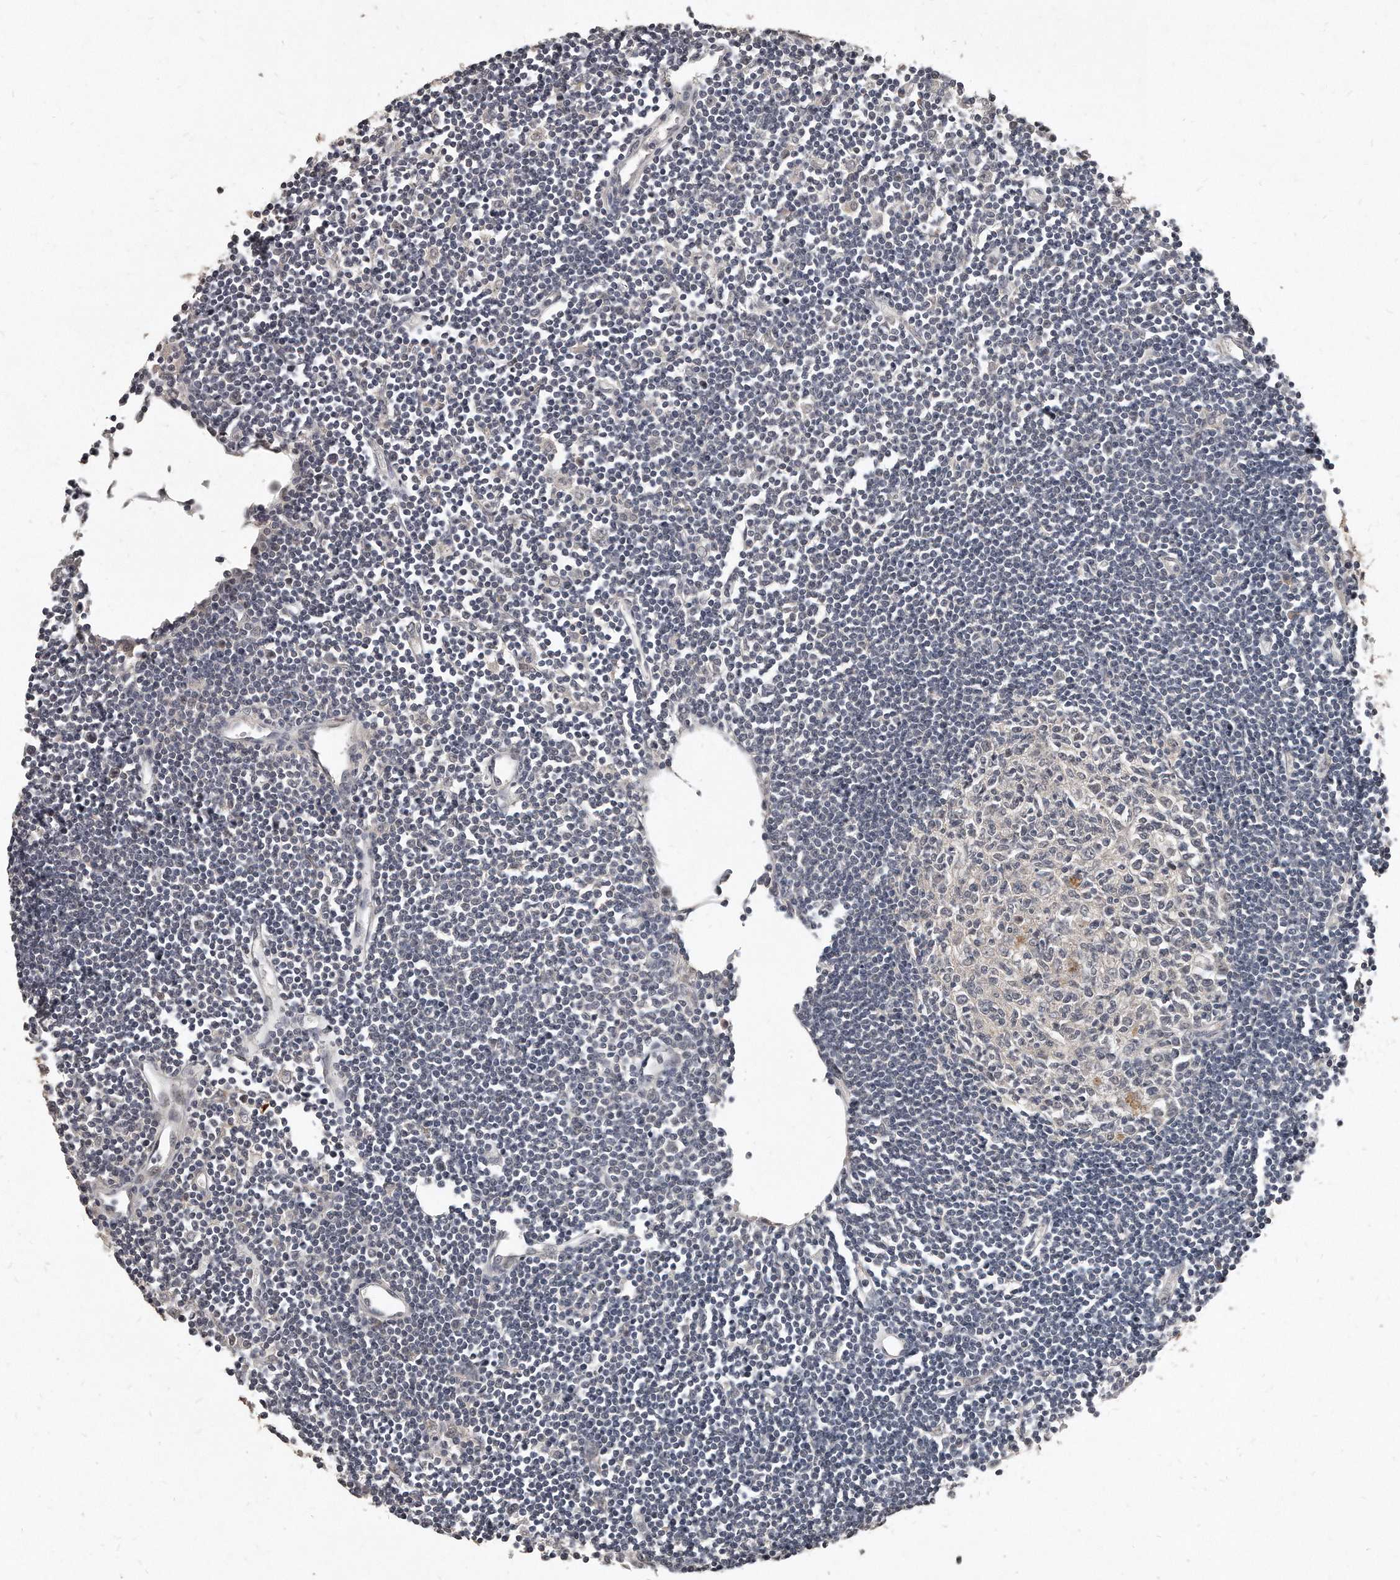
{"staining": {"intensity": "negative", "quantity": "none", "location": "none"}, "tissue": "lymph node", "cell_type": "Germinal center cells", "image_type": "normal", "snomed": [{"axis": "morphology", "description": "Normal tissue, NOS"}, {"axis": "topography", "description": "Lymph node"}], "caption": "An IHC histopathology image of normal lymph node is shown. There is no staining in germinal center cells of lymph node.", "gene": "GRB10", "patient": {"sex": "female", "age": 11}}